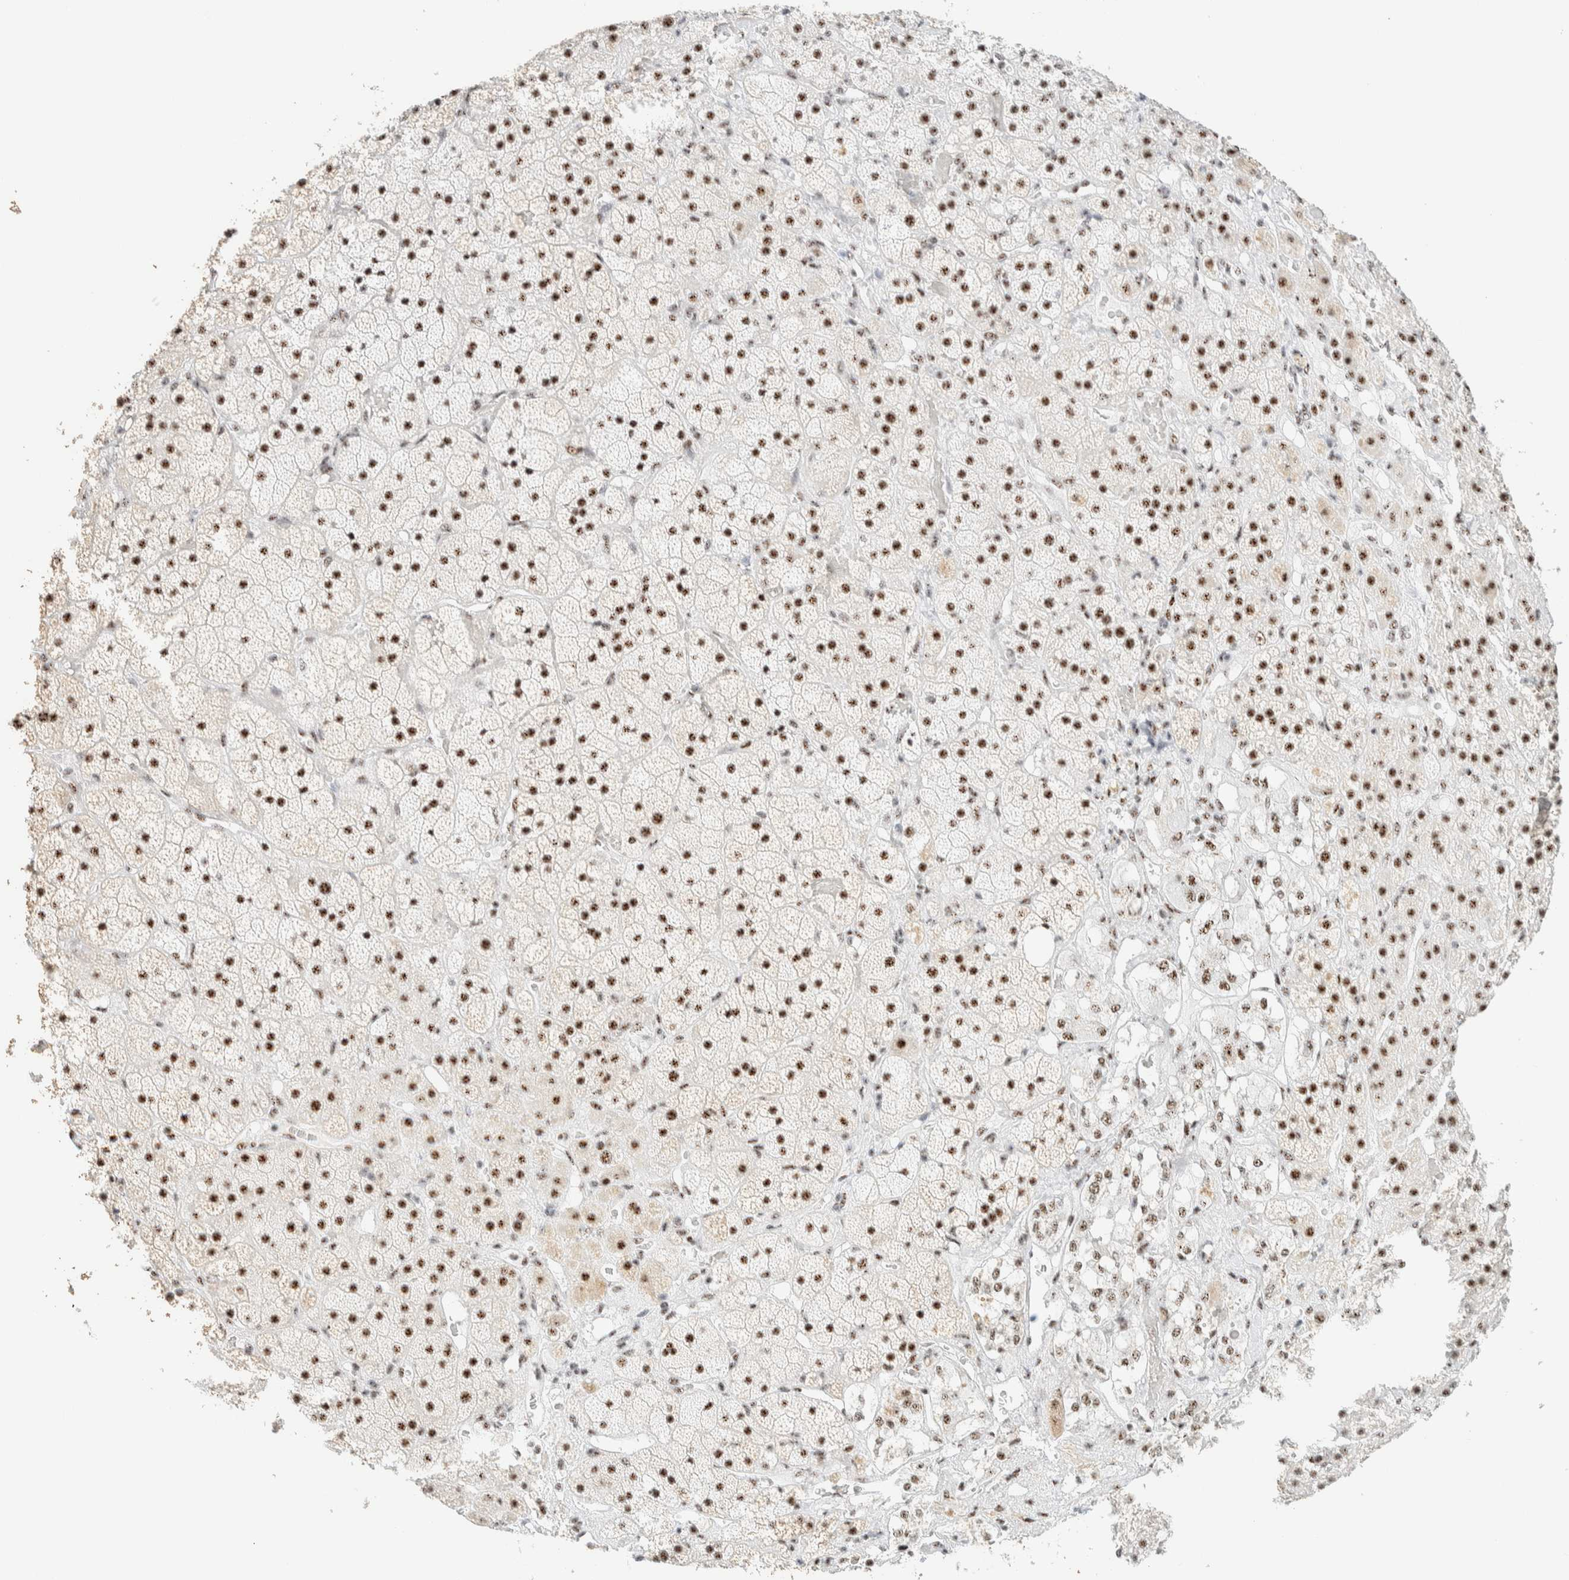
{"staining": {"intensity": "strong", "quantity": ">75%", "location": "nuclear"}, "tissue": "adrenal gland", "cell_type": "Glandular cells", "image_type": "normal", "snomed": [{"axis": "morphology", "description": "Normal tissue, NOS"}, {"axis": "topography", "description": "Adrenal gland"}], "caption": "Brown immunohistochemical staining in unremarkable adrenal gland reveals strong nuclear expression in approximately >75% of glandular cells.", "gene": "SON", "patient": {"sex": "male", "age": 57}}